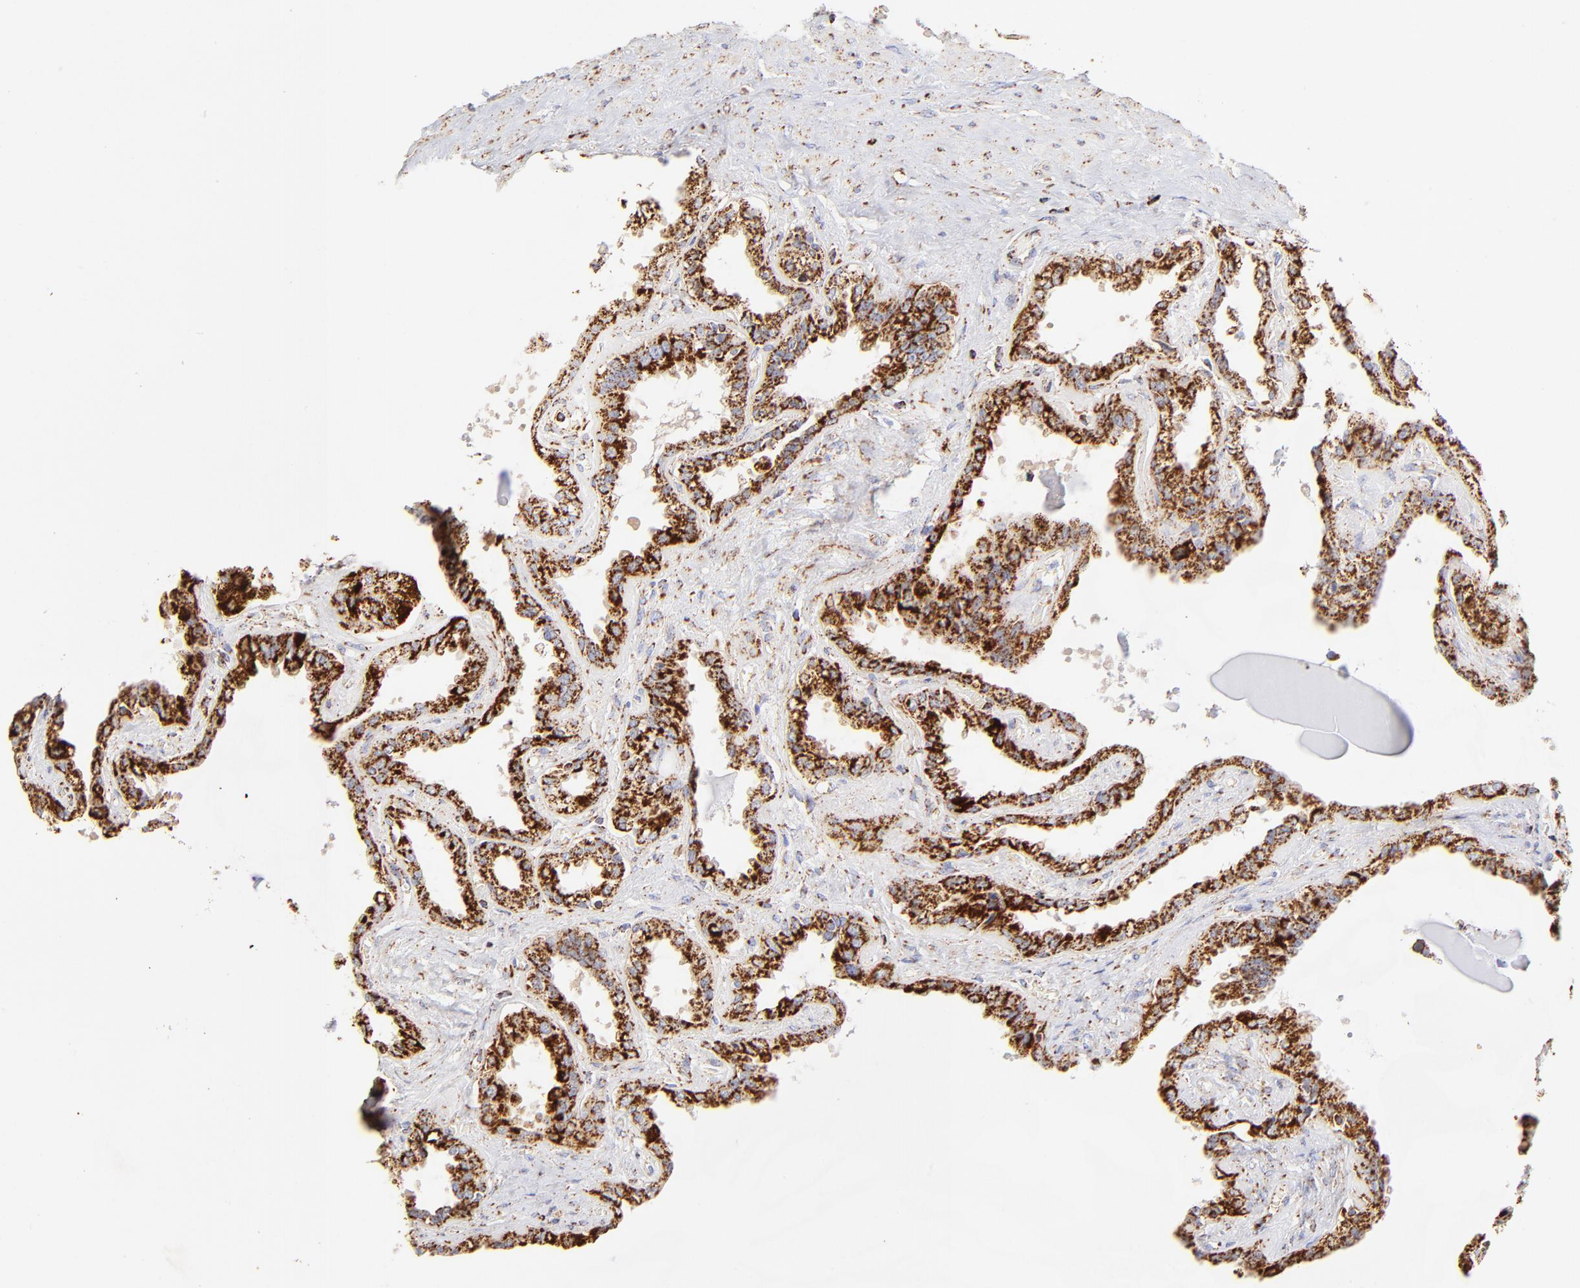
{"staining": {"intensity": "strong", "quantity": ">75%", "location": "cytoplasmic/membranous"}, "tissue": "seminal vesicle", "cell_type": "Glandular cells", "image_type": "normal", "snomed": [{"axis": "morphology", "description": "Normal tissue, NOS"}, {"axis": "morphology", "description": "Inflammation, NOS"}, {"axis": "topography", "description": "Urinary bladder"}, {"axis": "topography", "description": "Prostate"}, {"axis": "topography", "description": "Seminal veicle"}], "caption": "IHC of normal human seminal vesicle shows high levels of strong cytoplasmic/membranous positivity in about >75% of glandular cells.", "gene": "ECH1", "patient": {"sex": "male", "age": 82}}